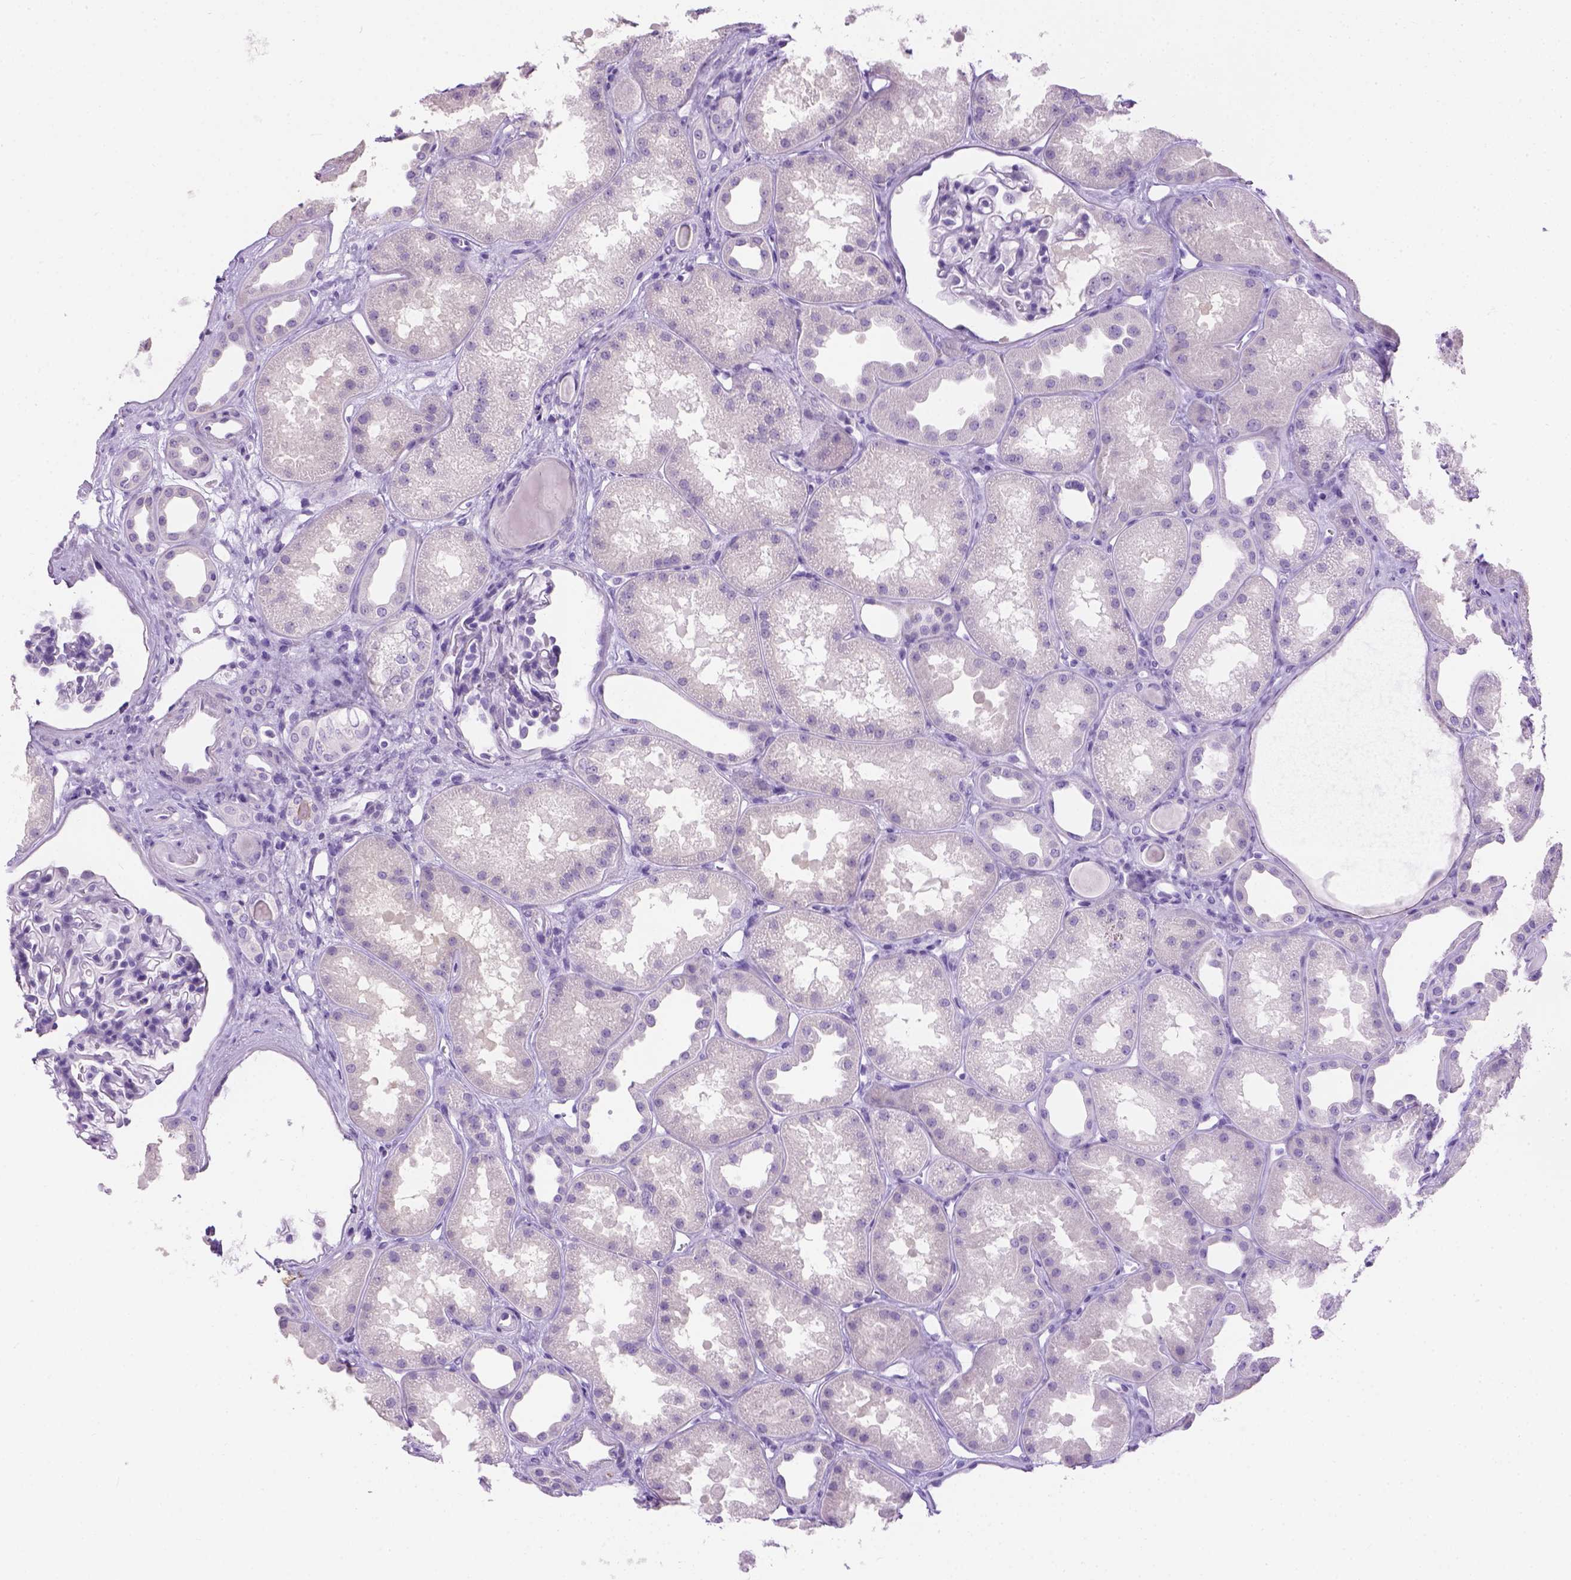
{"staining": {"intensity": "negative", "quantity": "none", "location": "none"}, "tissue": "kidney", "cell_type": "Cells in glomeruli", "image_type": "normal", "snomed": [{"axis": "morphology", "description": "Normal tissue, NOS"}, {"axis": "topography", "description": "Kidney"}], "caption": "IHC image of normal kidney: kidney stained with DAB exhibits no significant protein expression in cells in glomeruli.", "gene": "TMEM38A", "patient": {"sex": "male", "age": 61}}